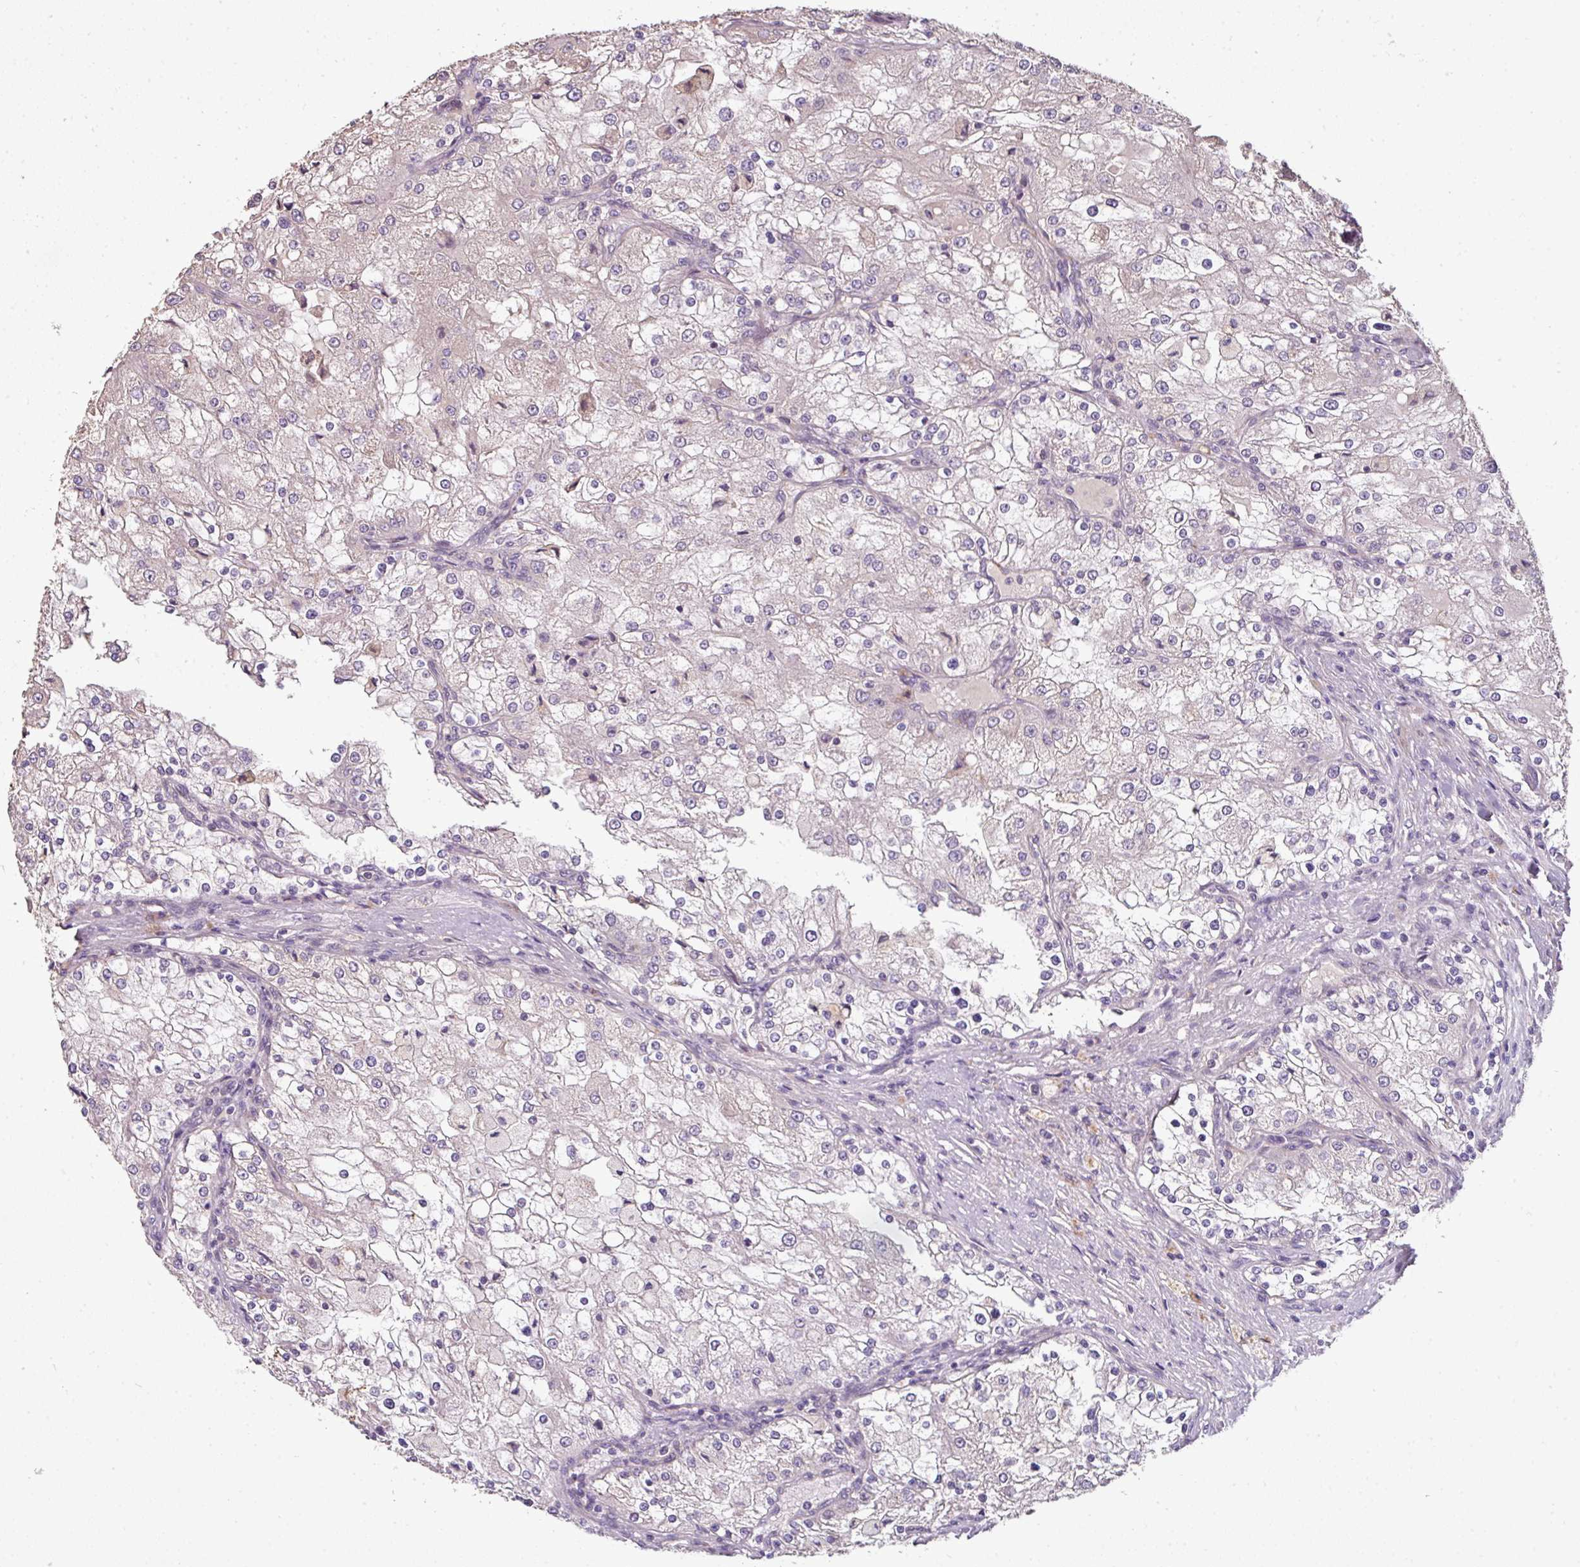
{"staining": {"intensity": "negative", "quantity": "none", "location": "none"}, "tissue": "renal cancer", "cell_type": "Tumor cells", "image_type": "cancer", "snomed": [{"axis": "morphology", "description": "Adenocarcinoma, NOS"}, {"axis": "topography", "description": "Kidney"}], "caption": "Tumor cells are negative for brown protein staining in renal cancer (adenocarcinoma).", "gene": "SPCS3", "patient": {"sex": "female", "age": 74}}